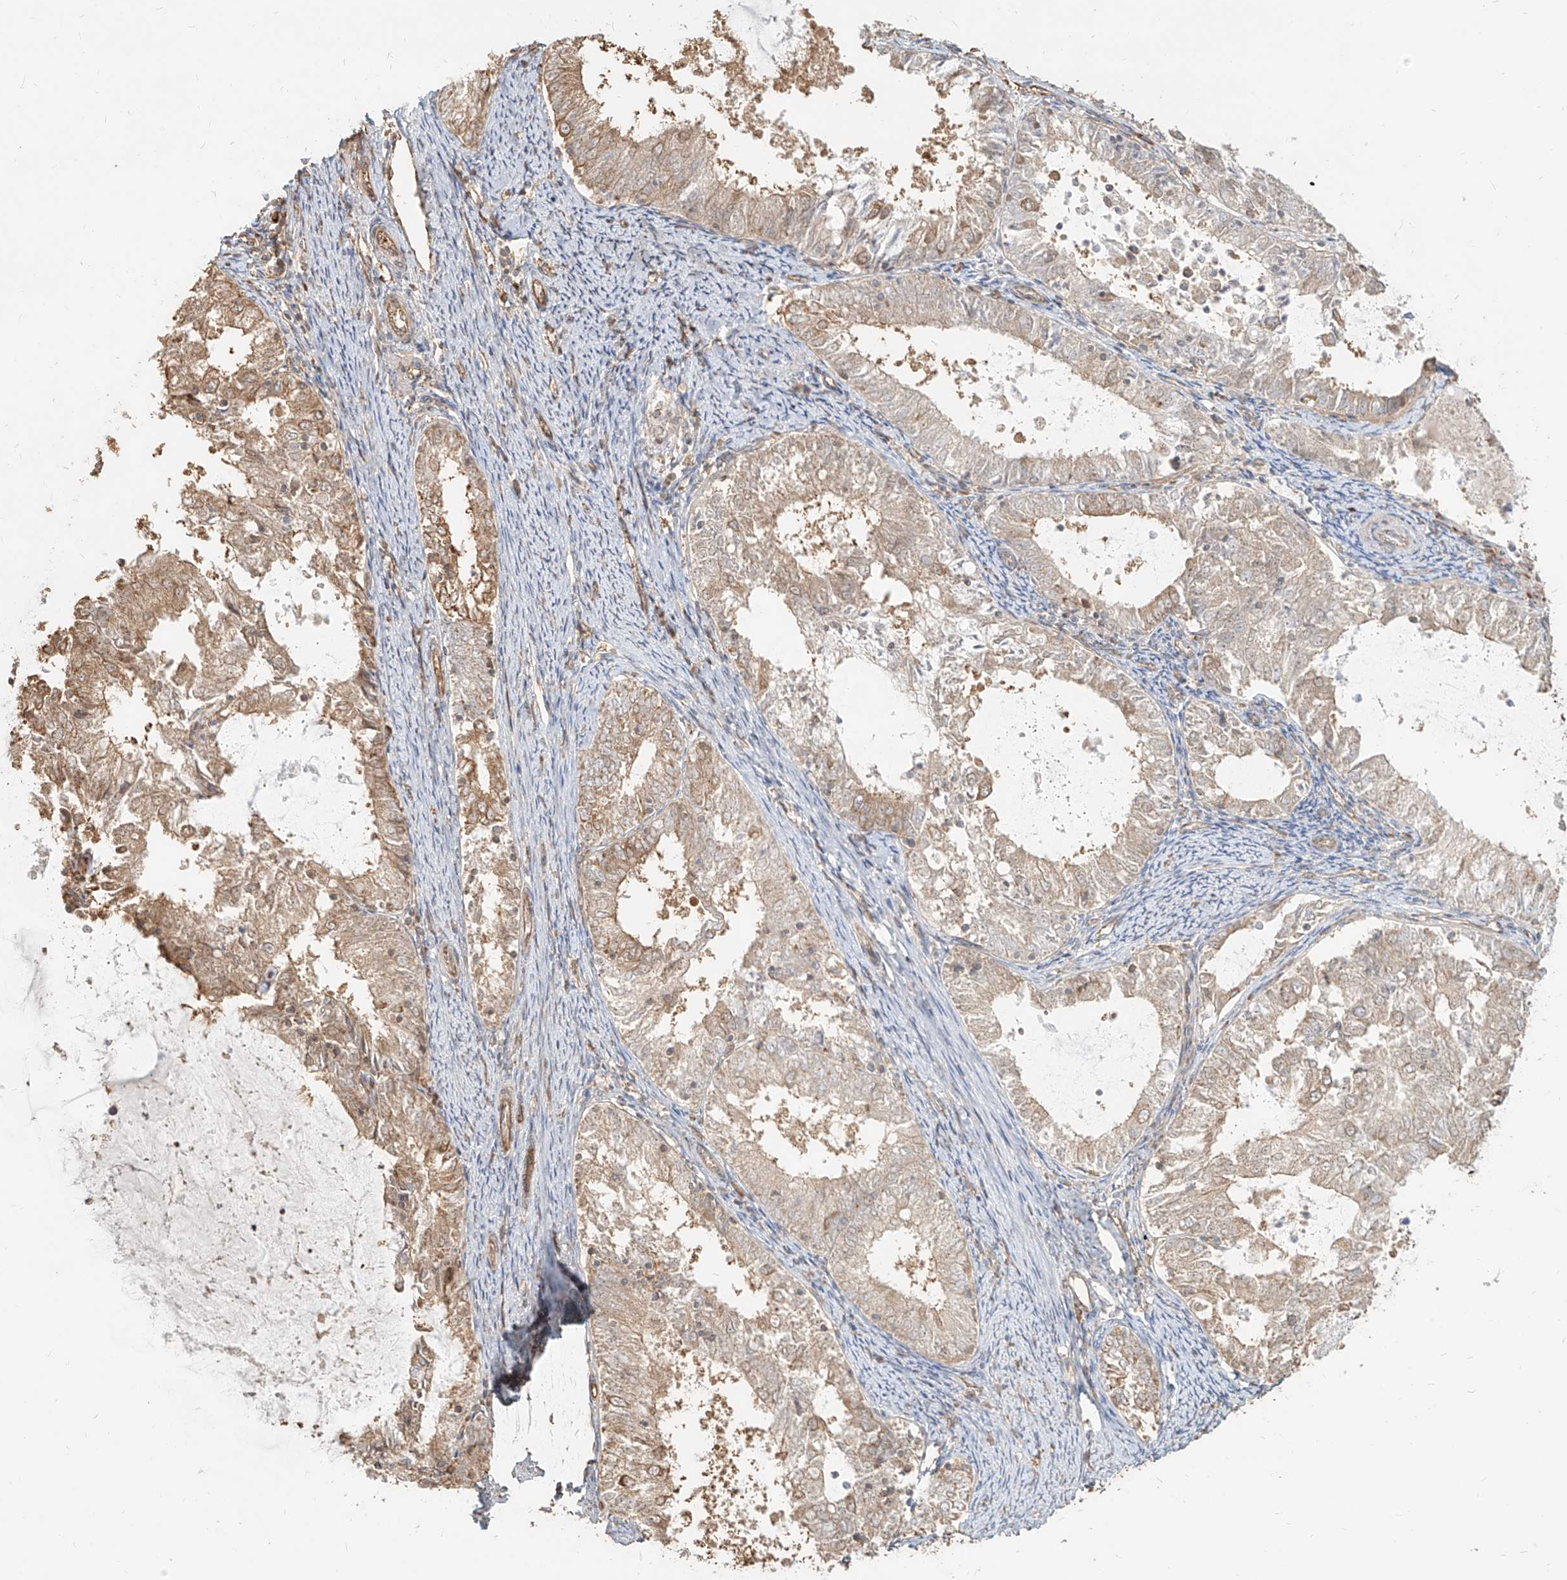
{"staining": {"intensity": "moderate", "quantity": "<25%", "location": "cytoplasmic/membranous"}, "tissue": "endometrial cancer", "cell_type": "Tumor cells", "image_type": "cancer", "snomed": [{"axis": "morphology", "description": "Adenocarcinoma, NOS"}, {"axis": "topography", "description": "Endometrium"}], "caption": "Endometrial adenocarcinoma stained for a protein demonstrates moderate cytoplasmic/membranous positivity in tumor cells. The protein is stained brown, and the nuclei are stained in blue (DAB (3,3'-diaminobenzidine) IHC with brightfield microscopy, high magnification).", "gene": "UBE2K", "patient": {"sex": "female", "age": 57}}